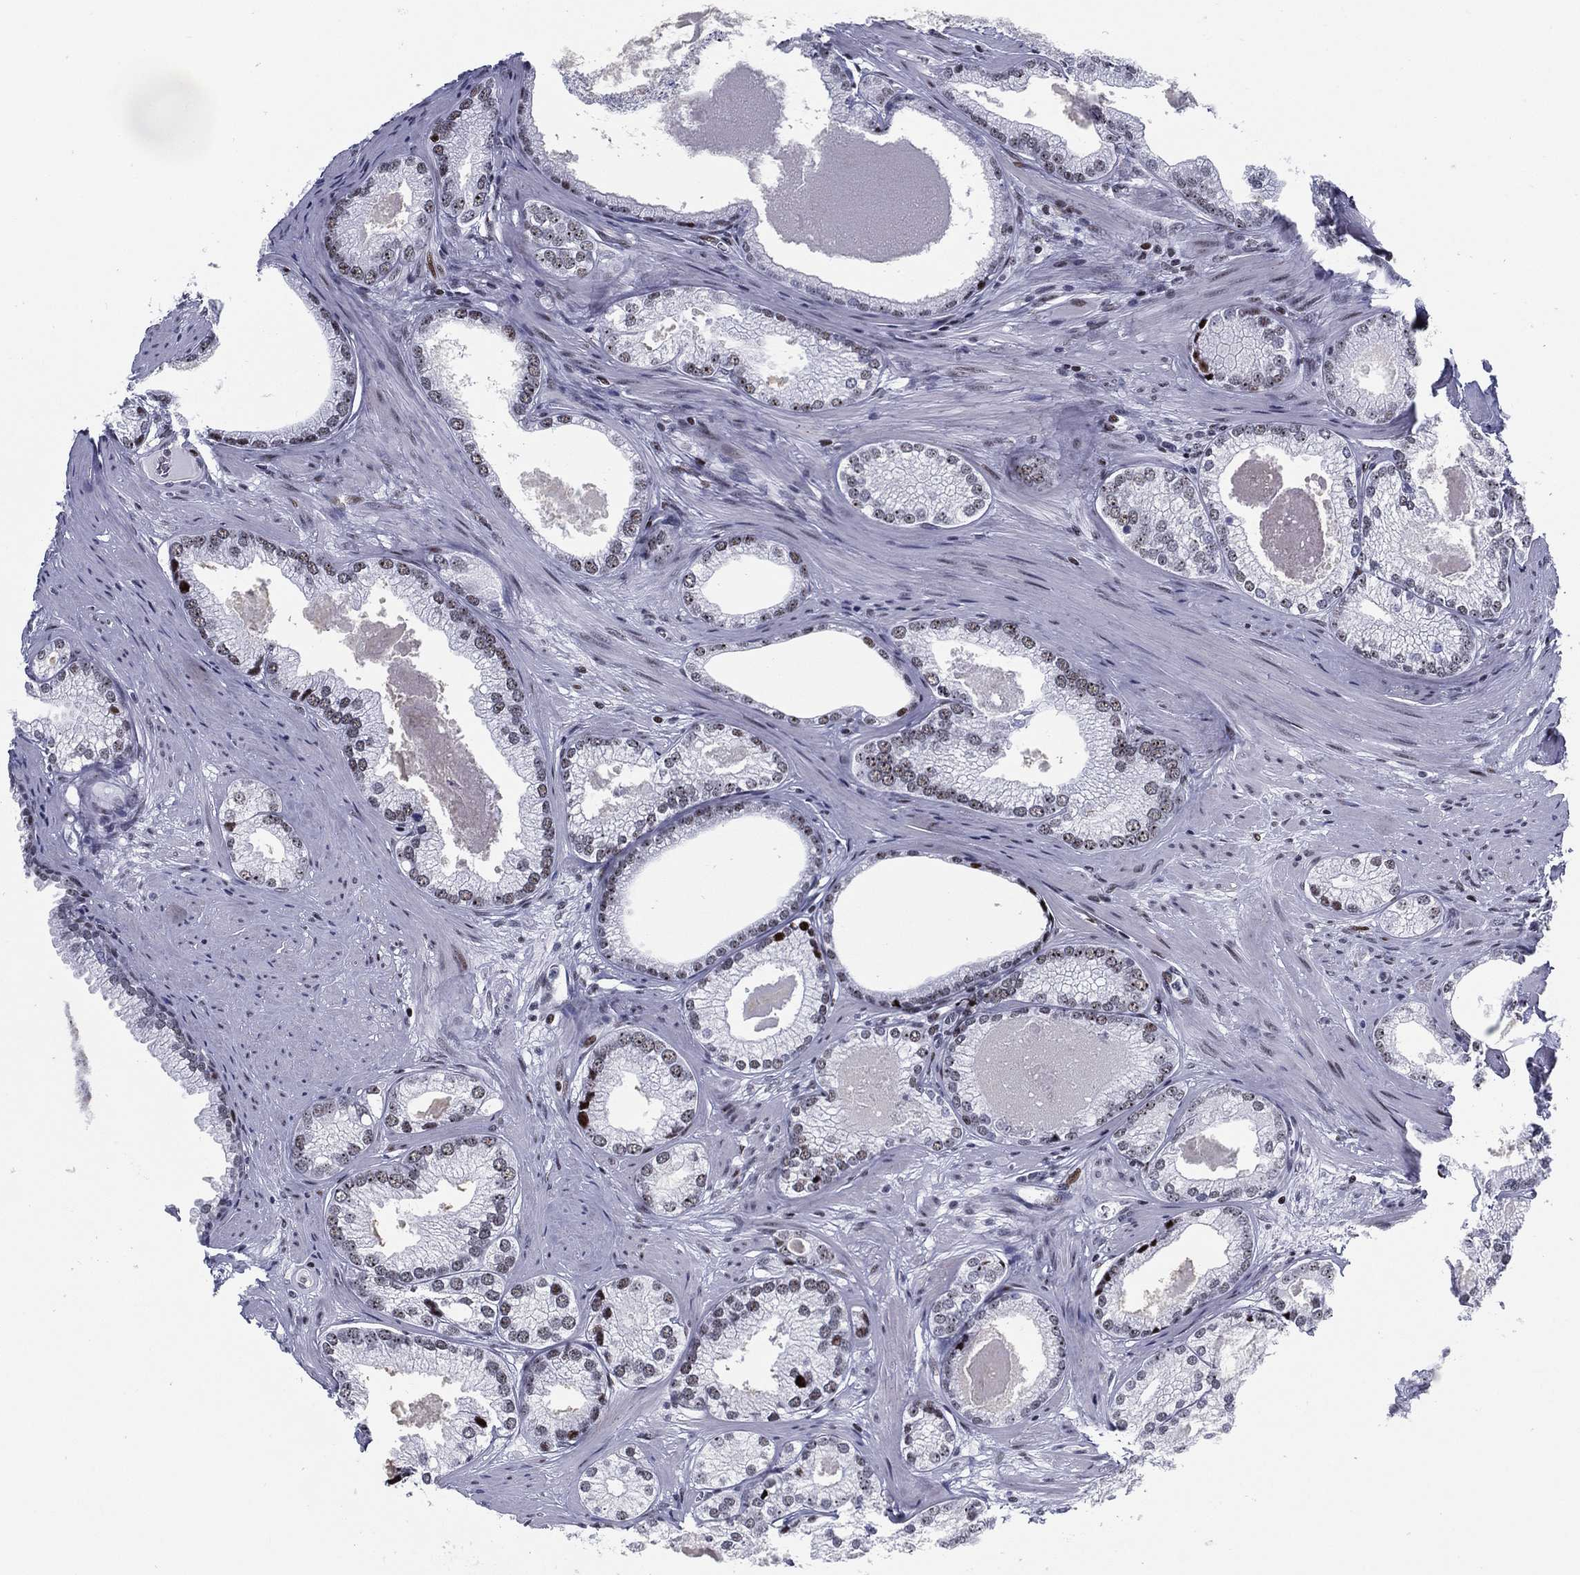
{"staining": {"intensity": "moderate", "quantity": "<25%", "location": "nuclear"}, "tissue": "prostate cancer", "cell_type": "Tumor cells", "image_type": "cancer", "snomed": [{"axis": "morphology", "description": "Adenocarcinoma, High grade"}, {"axis": "topography", "description": "Prostate and seminal vesicle, NOS"}], "caption": "A brown stain labels moderate nuclear staining of a protein in human prostate cancer (adenocarcinoma (high-grade)) tumor cells.", "gene": "CYB561D2", "patient": {"sex": "male", "age": 62}}